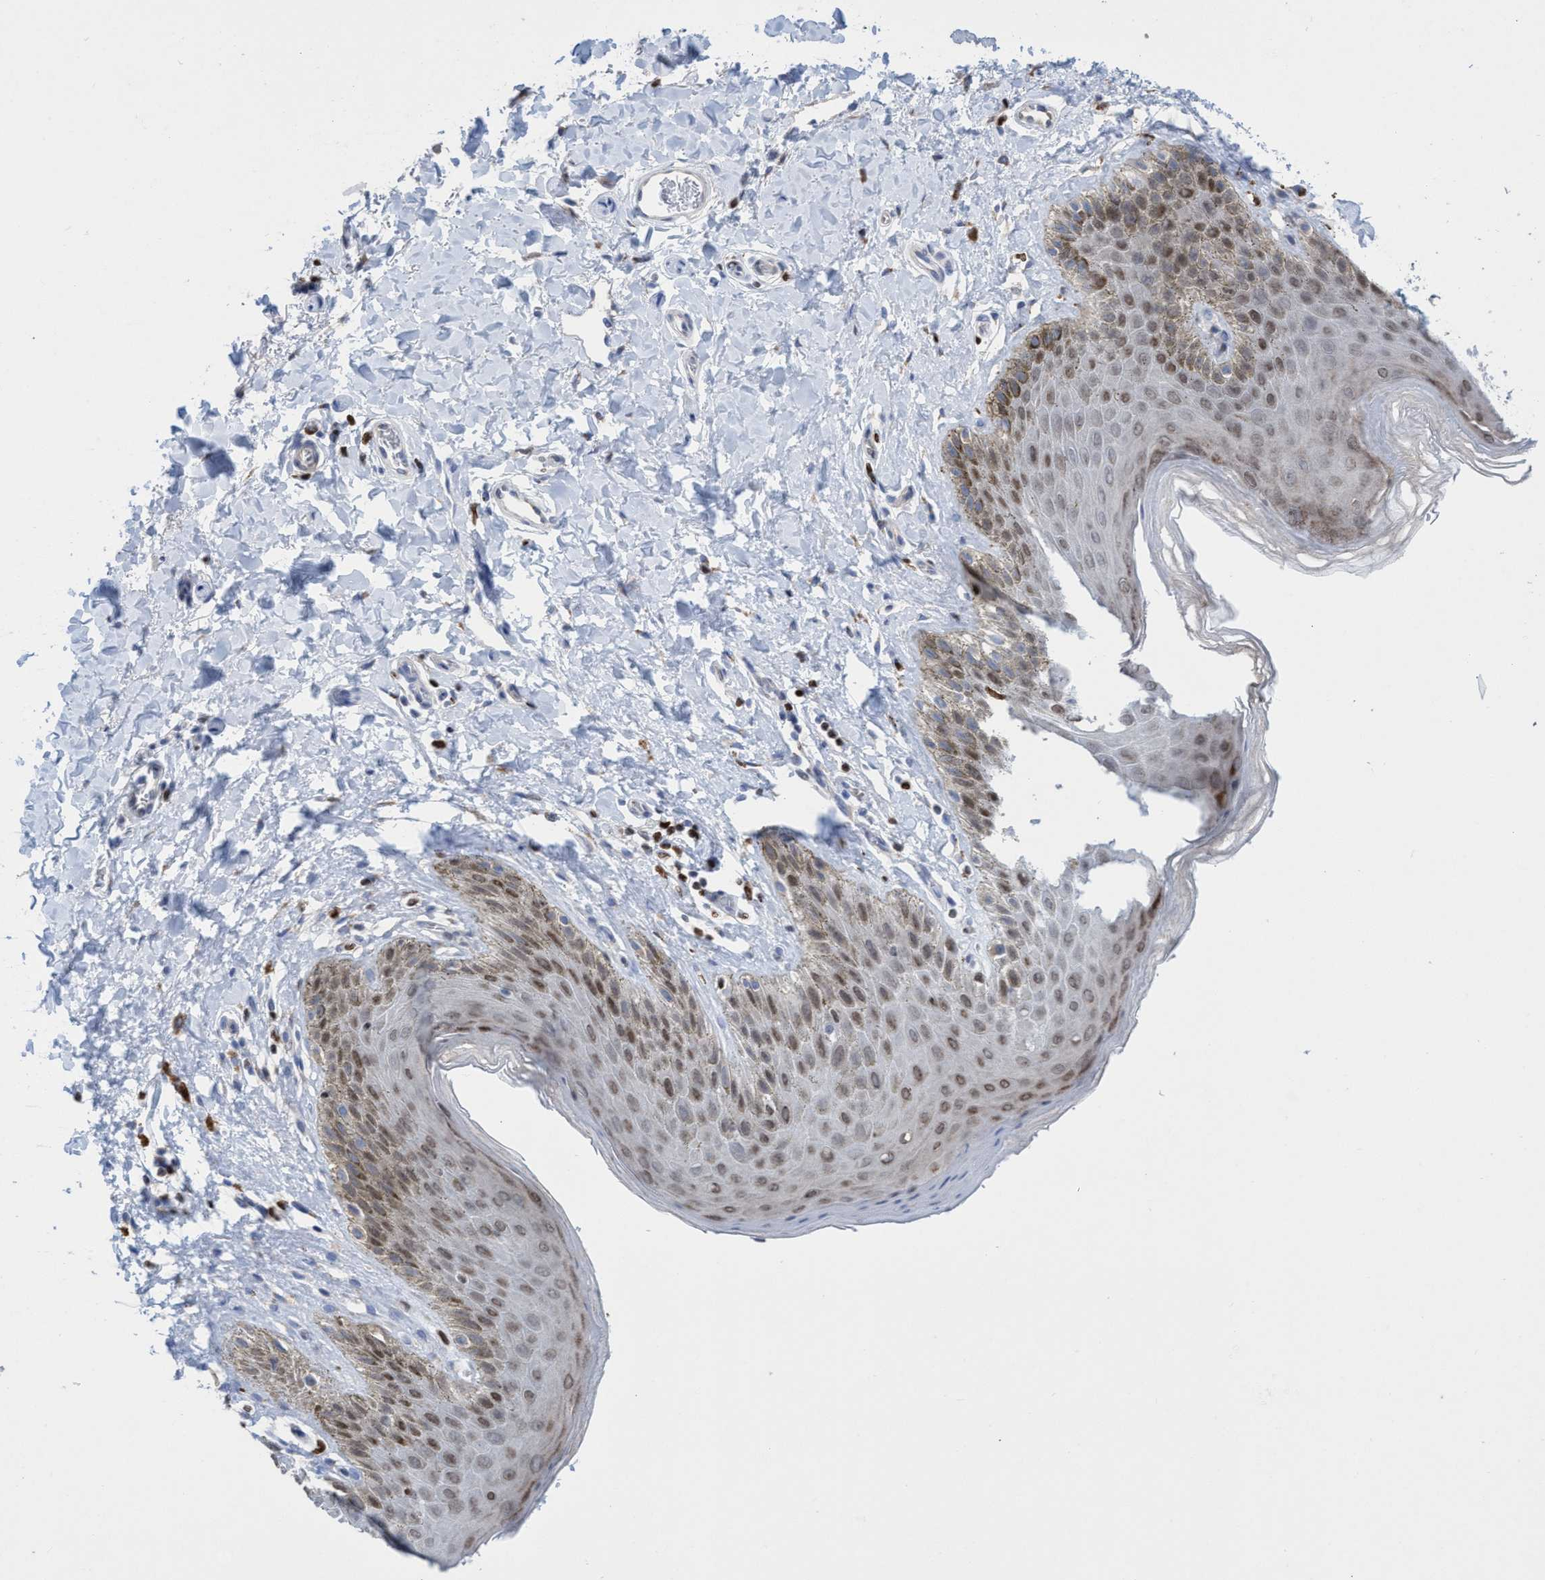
{"staining": {"intensity": "moderate", "quantity": "25%-75%", "location": "nuclear"}, "tissue": "skin", "cell_type": "Epidermal cells", "image_type": "normal", "snomed": [{"axis": "morphology", "description": "Normal tissue, NOS"}, {"axis": "topography", "description": "Anal"}, {"axis": "topography", "description": "Peripheral nerve tissue"}], "caption": "A photomicrograph showing moderate nuclear staining in about 25%-75% of epidermal cells in benign skin, as visualized by brown immunohistochemical staining.", "gene": "CBX2", "patient": {"sex": "male", "age": 44}}